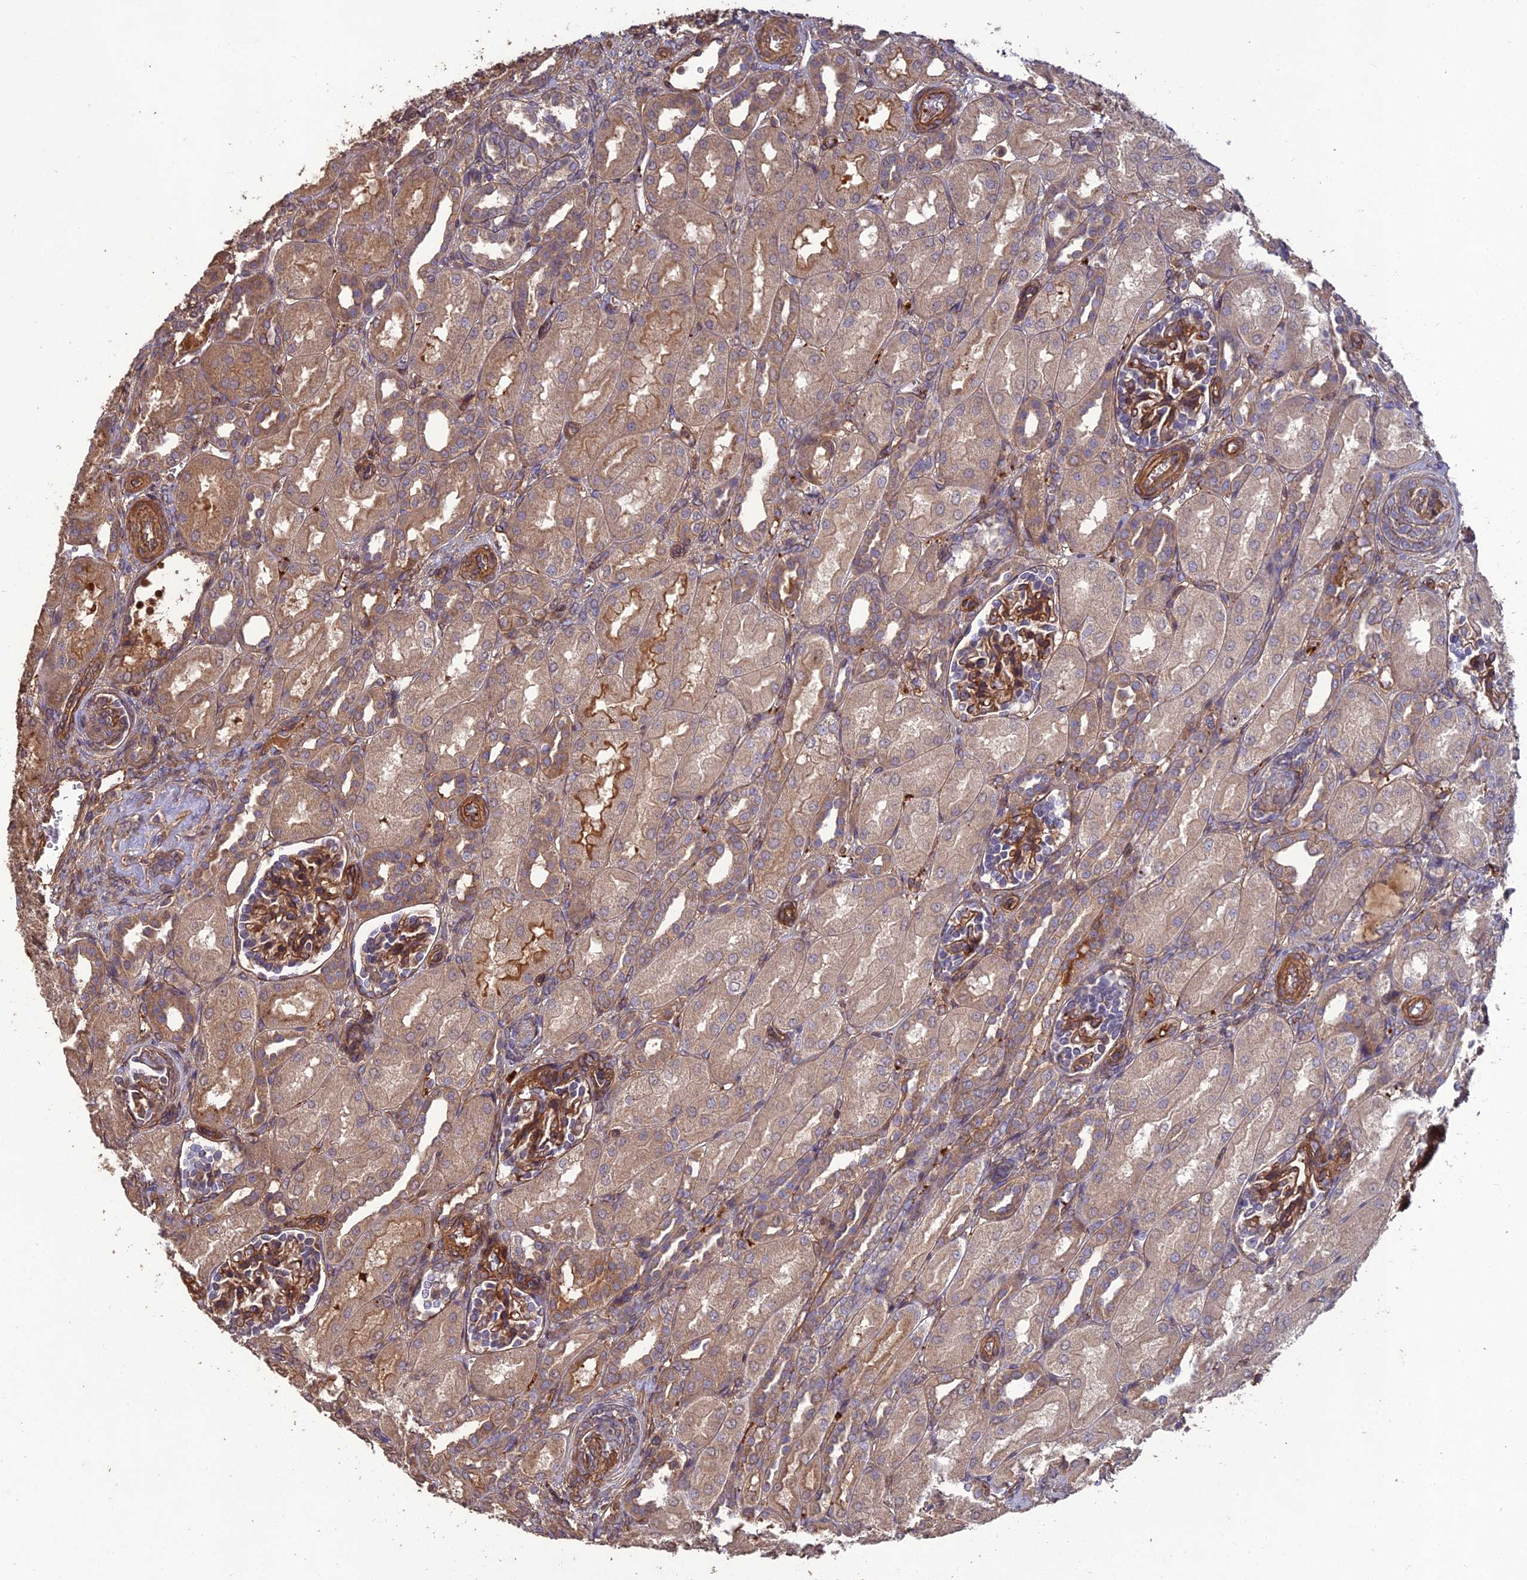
{"staining": {"intensity": "moderate", "quantity": "25%-75%", "location": "cytoplasmic/membranous"}, "tissue": "kidney", "cell_type": "Cells in glomeruli", "image_type": "normal", "snomed": [{"axis": "morphology", "description": "Normal tissue, NOS"}, {"axis": "morphology", "description": "Neoplasm, malignant, NOS"}, {"axis": "topography", "description": "Kidney"}], "caption": "This photomicrograph exhibits immunohistochemistry (IHC) staining of unremarkable kidney, with medium moderate cytoplasmic/membranous expression in approximately 25%-75% of cells in glomeruli.", "gene": "ATP6V0A2", "patient": {"sex": "female", "age": 1}}